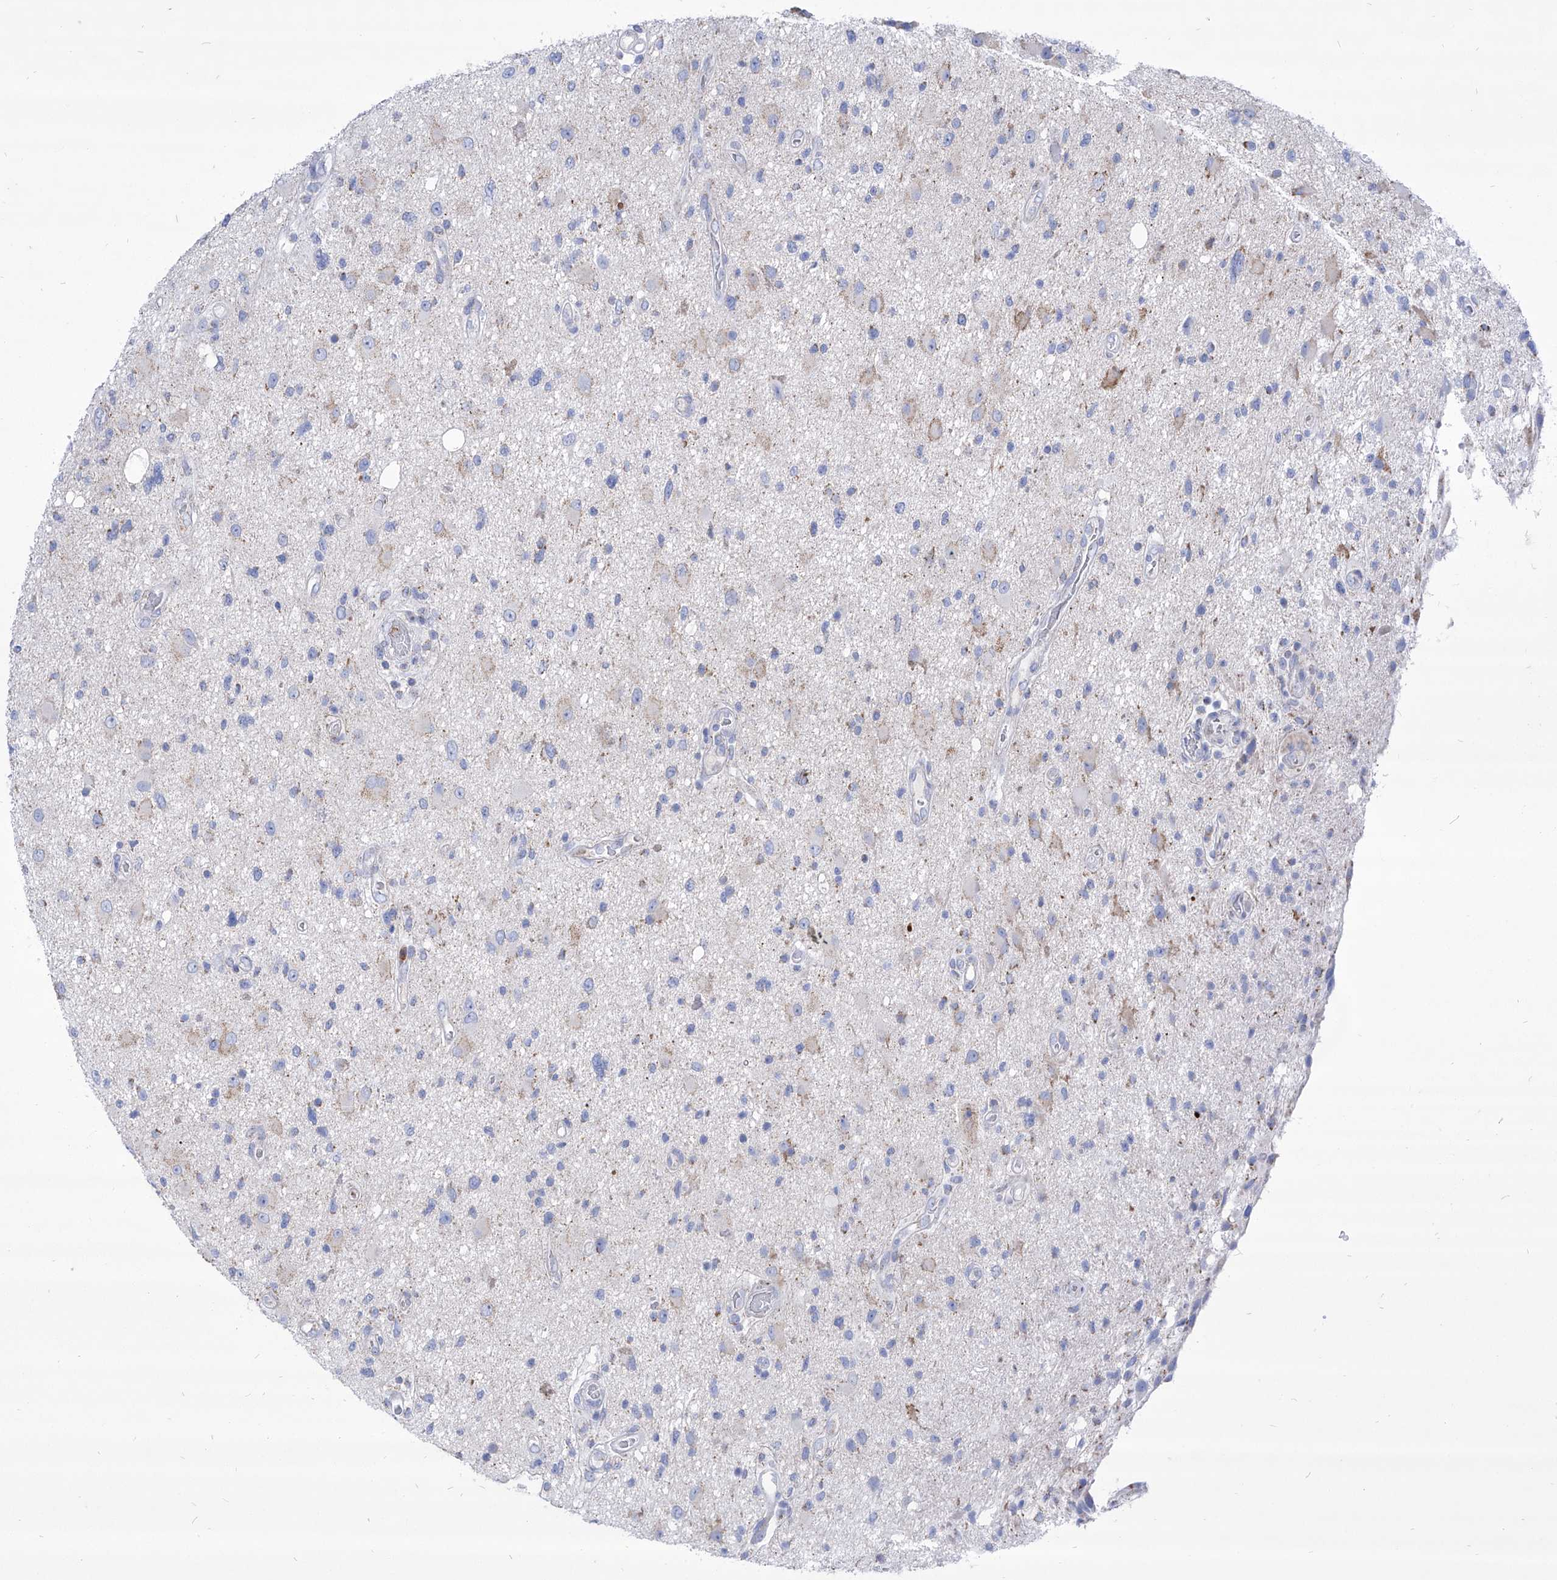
{"staining": {"intensity": "negative", "quantity": "none", "location": "none"}, "tissue": "glioma", "cell_type": "Tumor cells", "image_type": "cancer", "snomed": [{"axis": "morphology", "description": "Glioma, malignant, High grade"}, {"axis": "topography", "description": "Brain"}], "caption": "Tumor cells show no significant protein positivity in malignant glioma (high-grade).", "gene": "COQ3", "patient": {"sex": "male", "age": 33}}